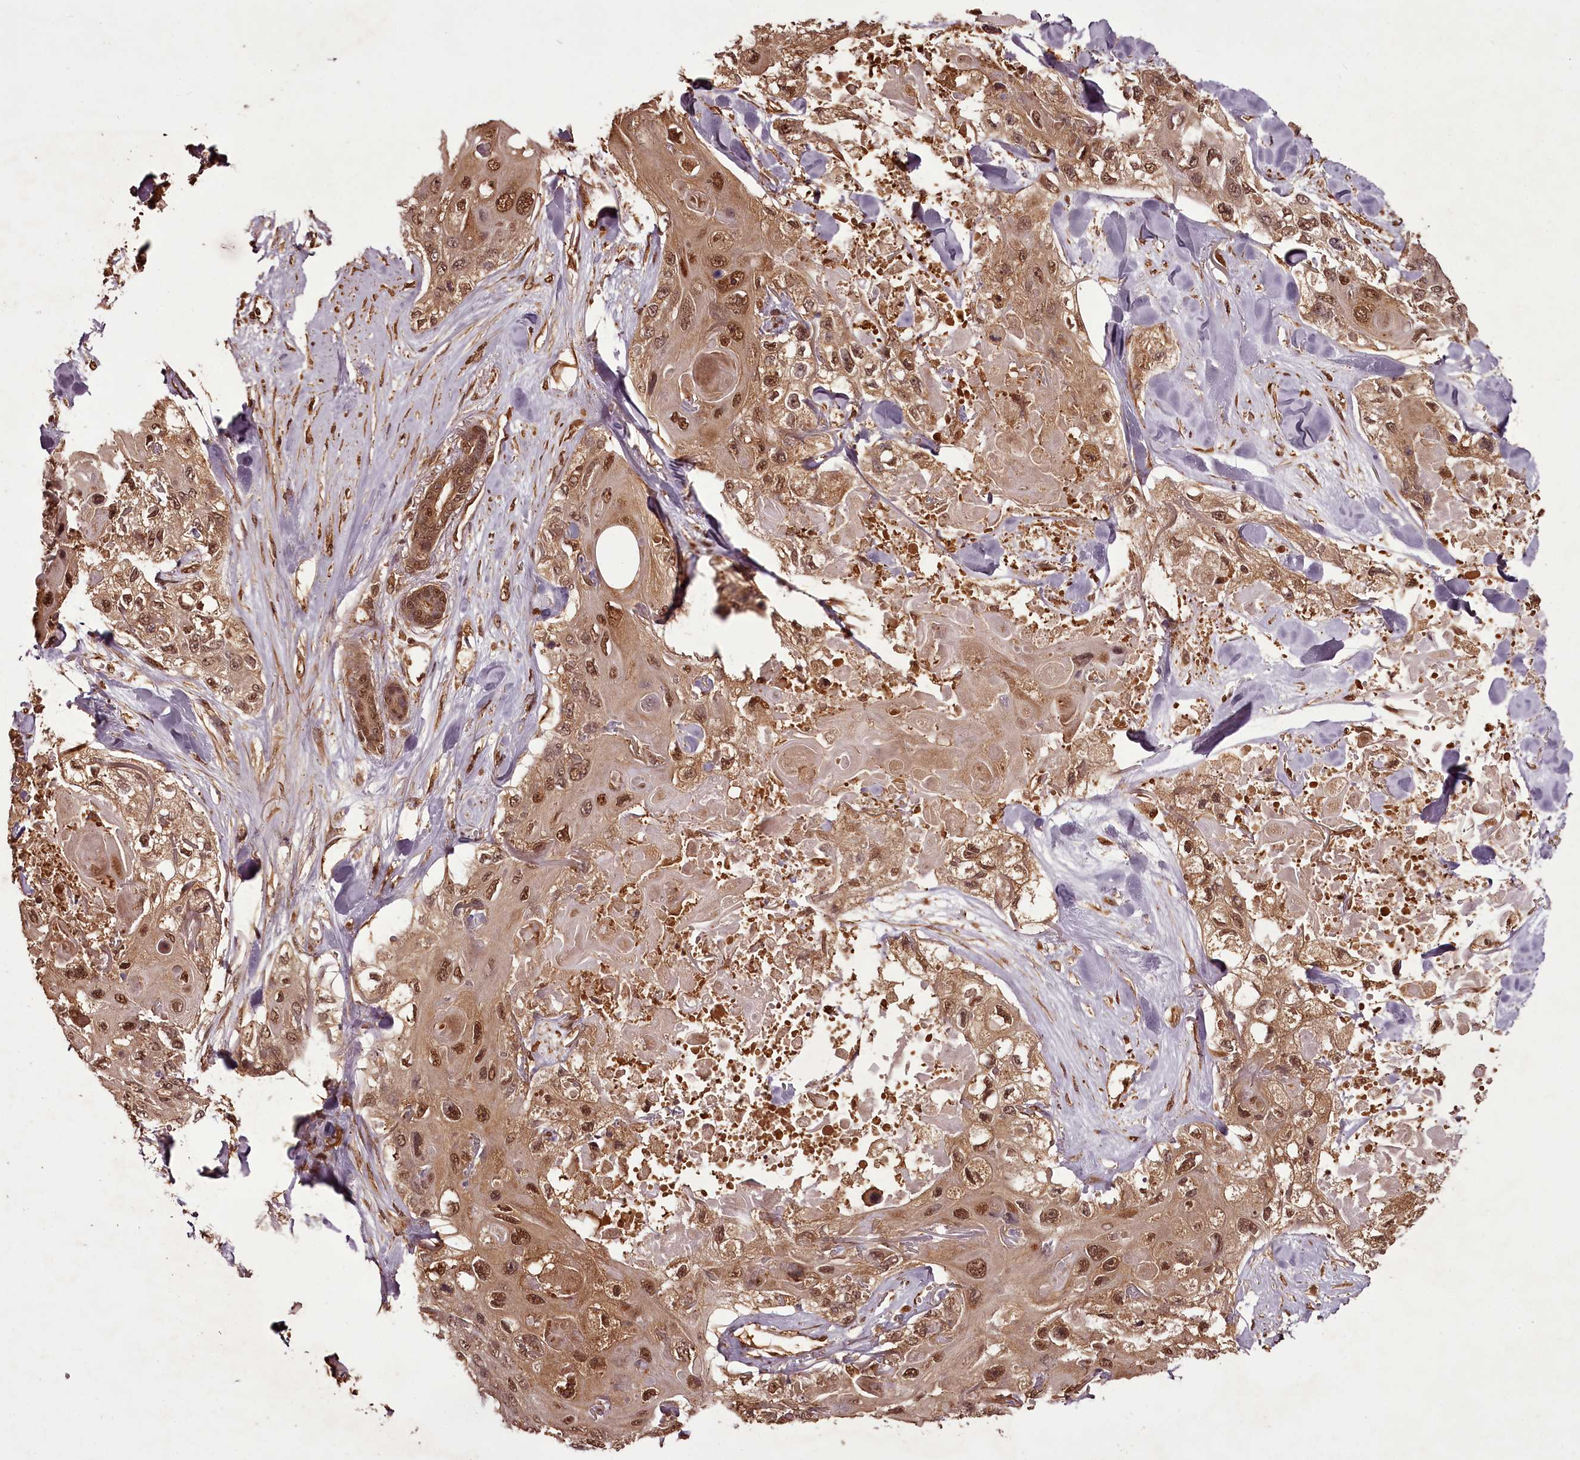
{"staining": {"intensity": "moderate", "quantity": ">75%", "location": "nuclear"}, "tissue": "skin cancer", "cell_type": "Tumor cells", "image_type": "cancer", "snomed": [{"axis": "morphology", "description": "Normal tissue, NOS"}, {"axis": "morphology", "description": "Squamous cell carcinoma, NOS"}, {"axis": "topography", "description": "Skin"}], "caption": "Human skin cancer (squamous cell carcinoma) stained with a brown dye demonstrates moderate nuclear positive expression in approximately >75% of tumor cells.", "gene": "NPRL2", "patient": {"sex": "male", "age": 72}}